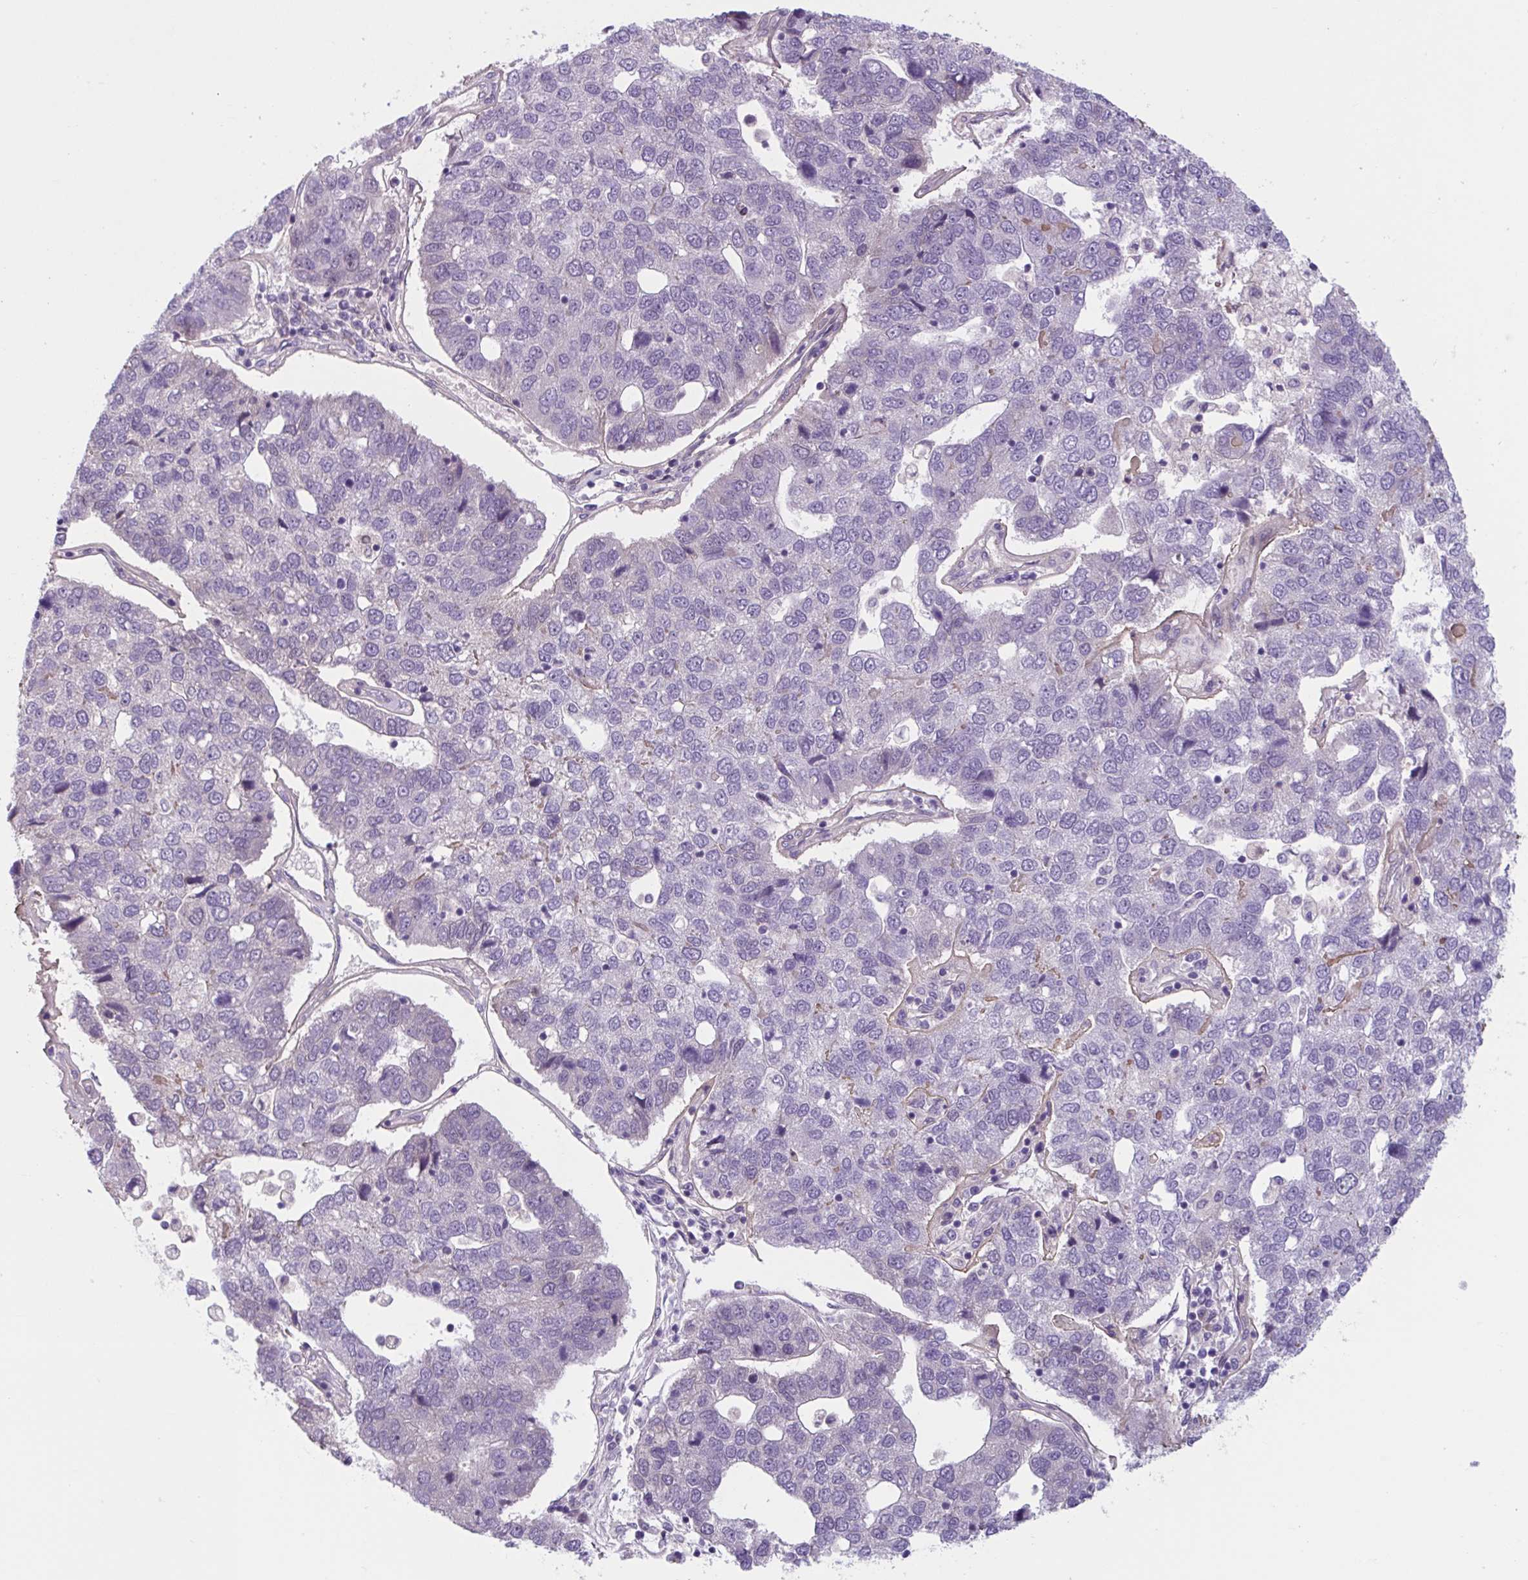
{"staining": {"intensity": "negative", "quantity": "none", "location": "none"}, "tissue": "pancreatic cancer", "cell_type": "Tumor cells", "image_type": "cancer", "snomed": [{"axis": "morphology", "description": "Adenocarcinoma, NOS"}, {"axis": "topography", "description": "Pancreas"}], "caption": "Immunohistochemistry image of pancreatic adenocarcinoma stained for a protein (brown), which displays no expression in tumor cells.", "gene": "TTC7B", "patient": {"sex": "female", "age": 61}}